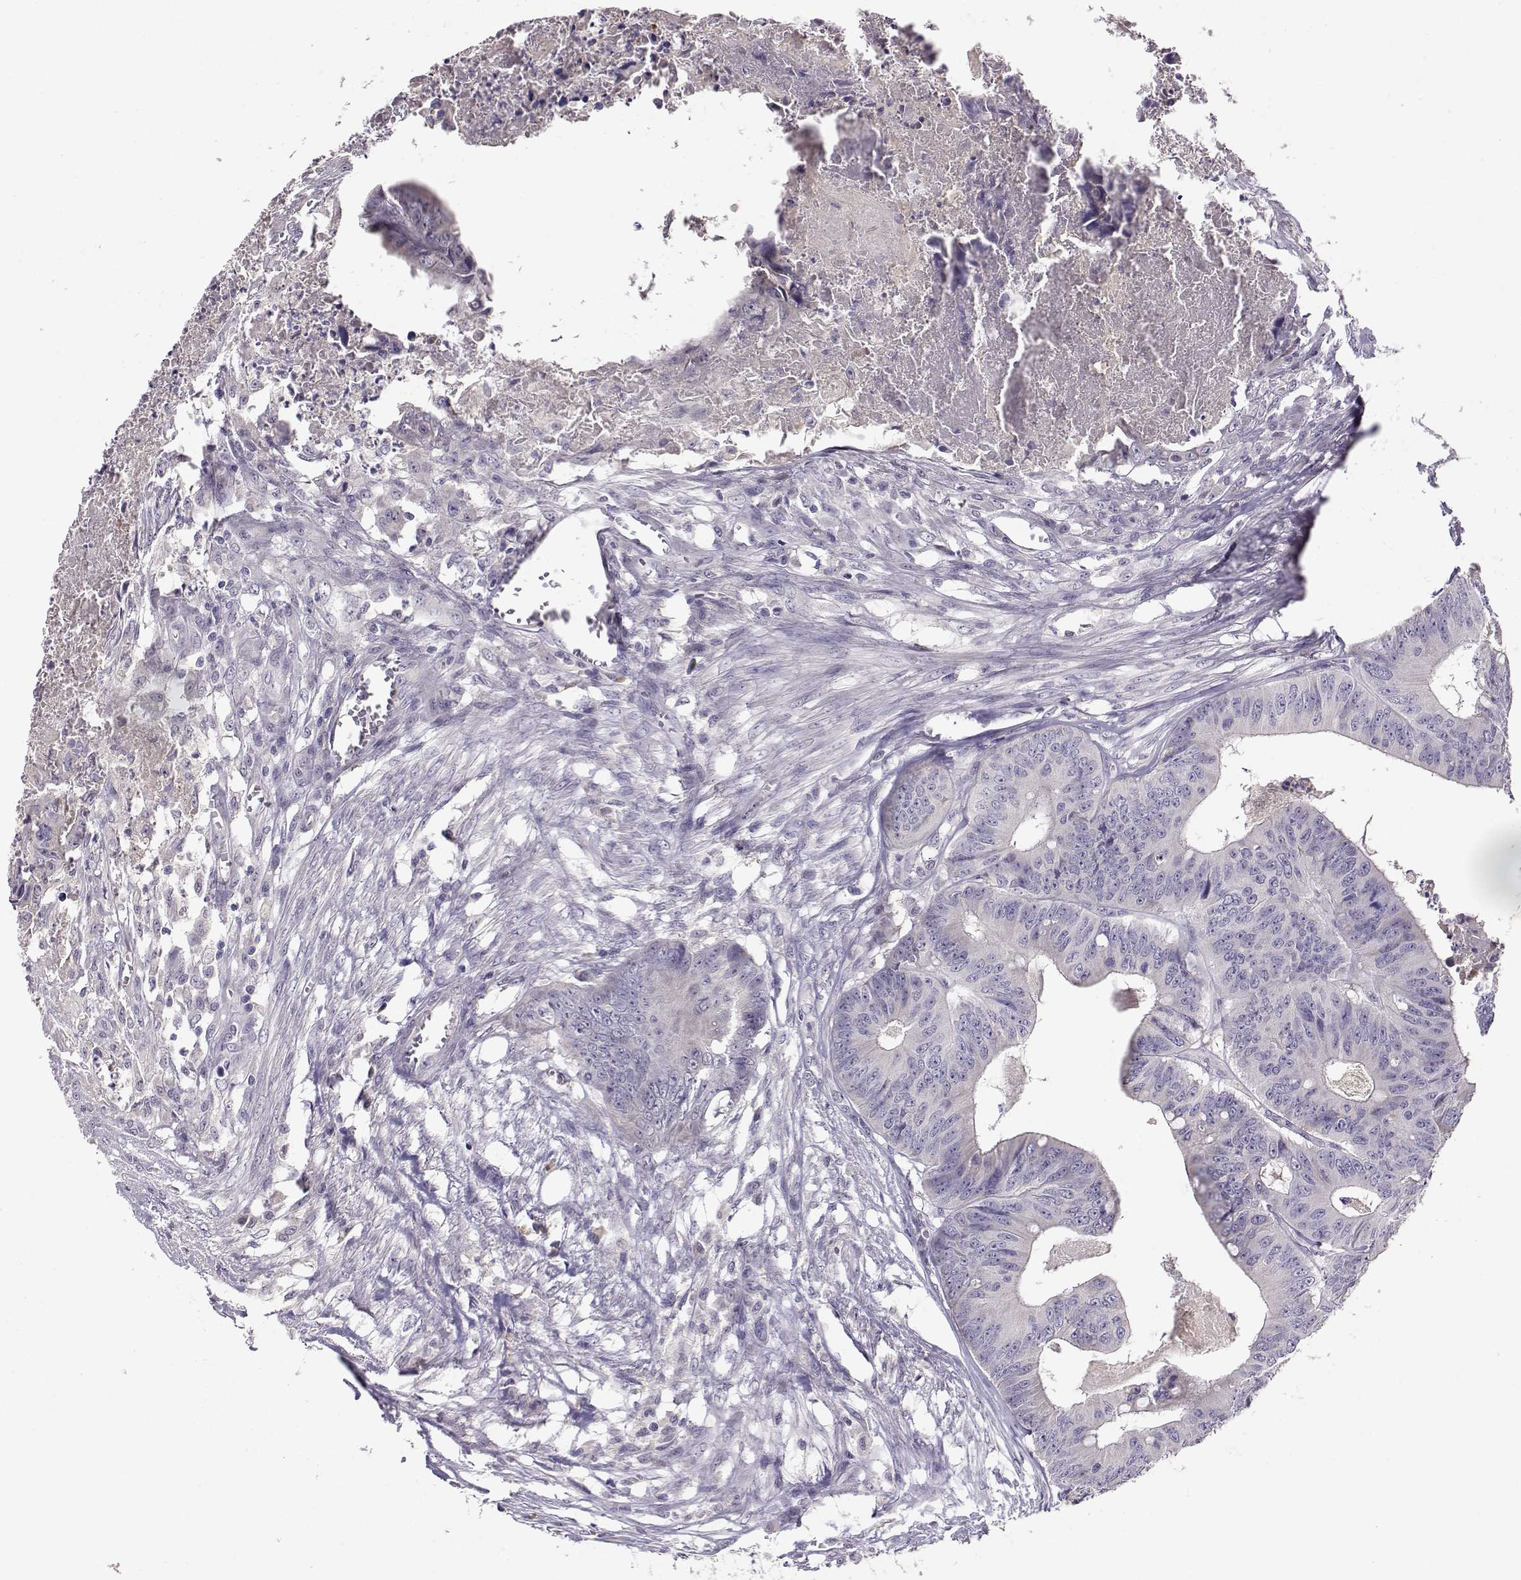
{"staining": {"intensity": "negative", "quantity": "none", "location": "none"}, "tissue": "colorectal cancer", "cell_type": "Tumor cells", "image_type": "cancer", "snomed": [{"axis": "morphology", "description": "Adenocarcinoma, NOS"}, {"axis": "topography", "description": "Colon"}], "caption": "IHC histopathology image of neoplastic tissue: human colorectal cancer (adenocarcinoma) stained with DAB (3,3'-diaminobenzidine) reveals no significant protein positivity in tumor cells. The staining was performed using DAB (3,3'-diaminobenzidine) to visualize the protein expression in brown, while the nuclei were stained in blue with hematoxylin (Magnification: 20x).", "gene": "TACR1", "patient": {"sex": "male", "age": 84}}